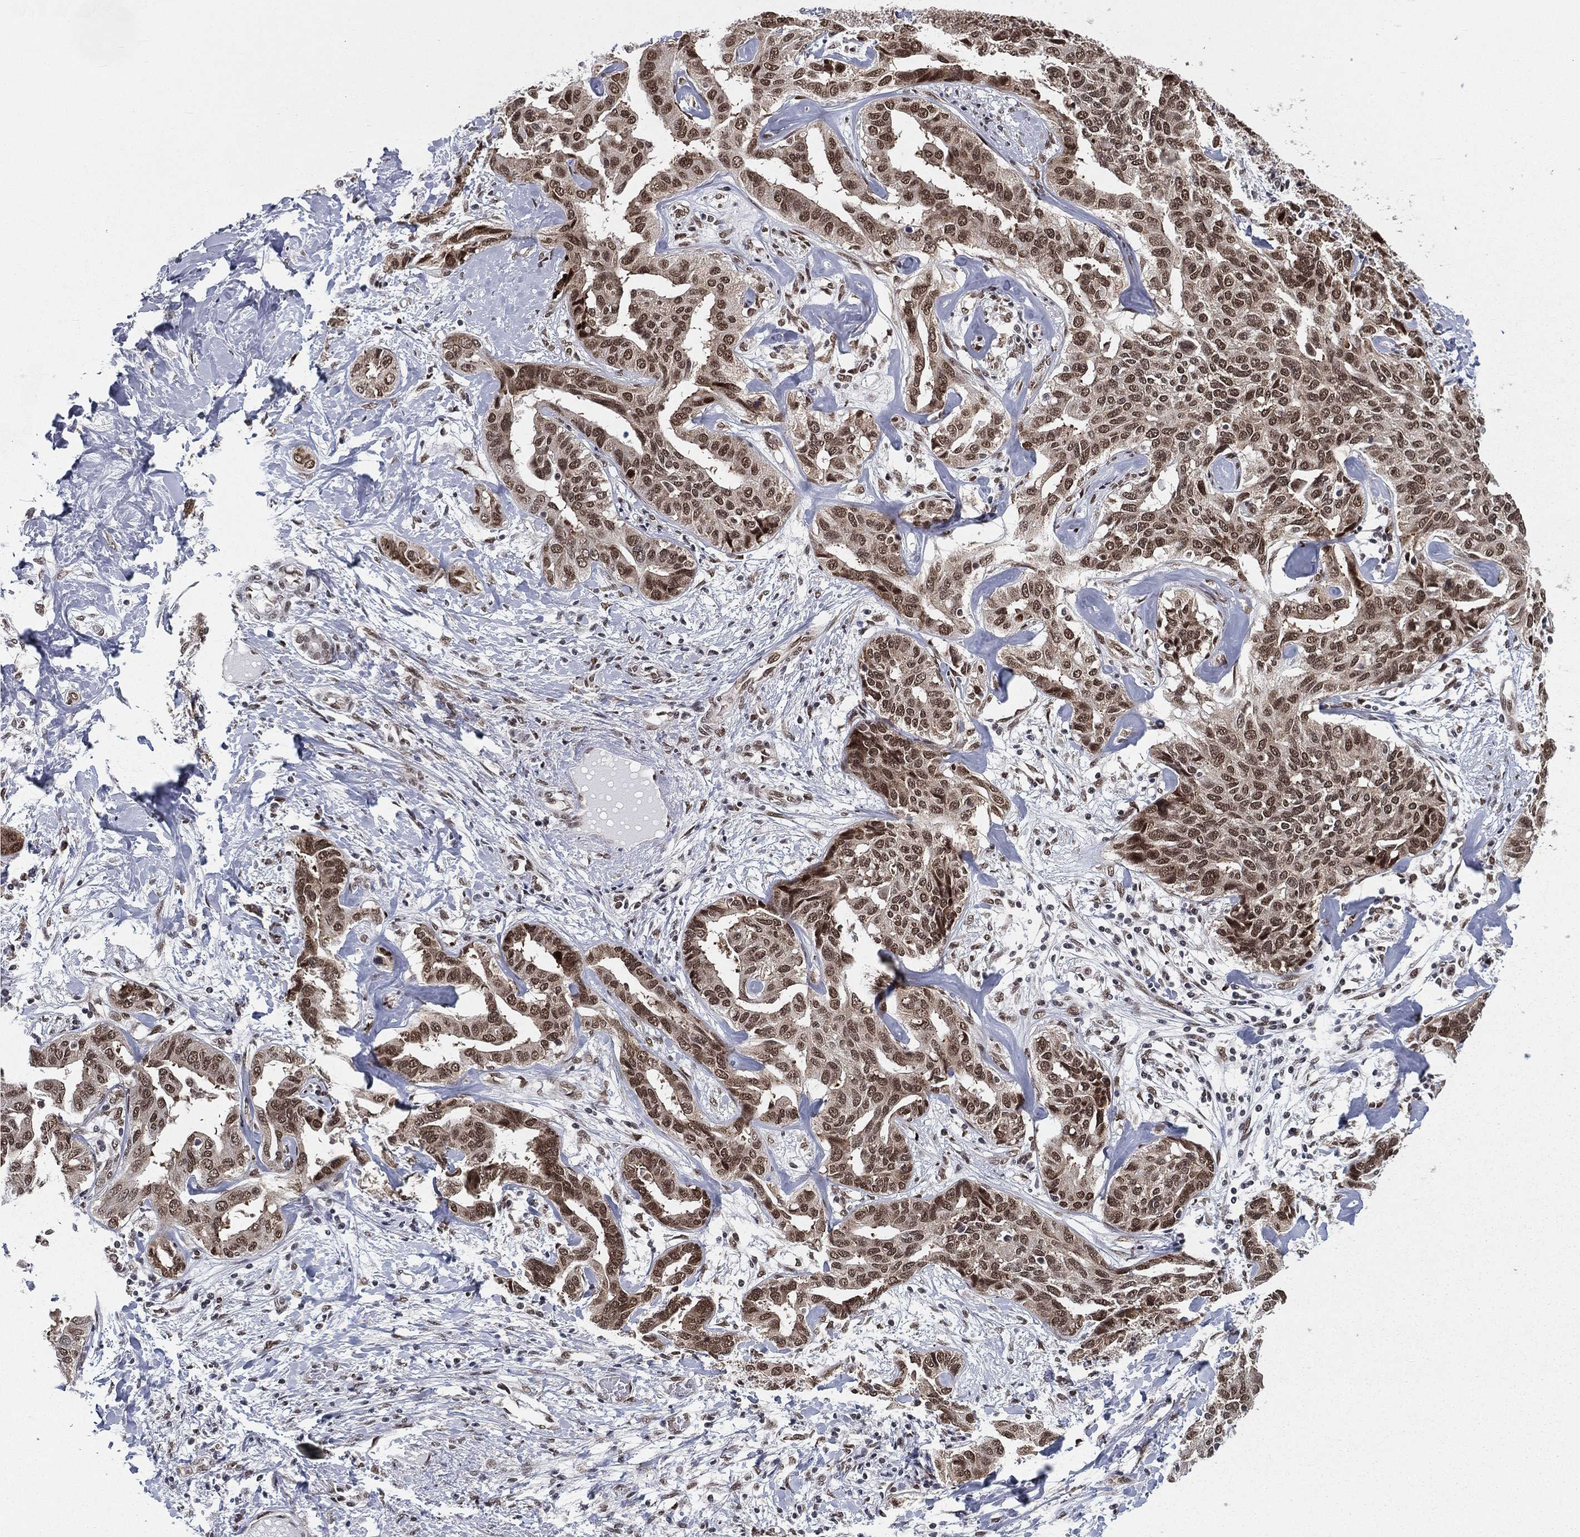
{"staining": {"intensity": "moderate", "quantity": ">75%", "location": "nuclear"}, "tissue": "liver cancer", "cell_type": "Tumor cells", "image_type": "cancer", "snomed": [{"axis": "morphology", "description": "Cholangiocarcinoma"}, {"axis": "topography", "description": "Liver"}], "caption": "Liver cancer stained for a protein displays moderate nuclear positivity in tumor cells. (brown staining indicates protein expression, while blue staining denotes nuclei).", "gene": "FUBP3", "patient": {"sex": "male", "age": 59}}